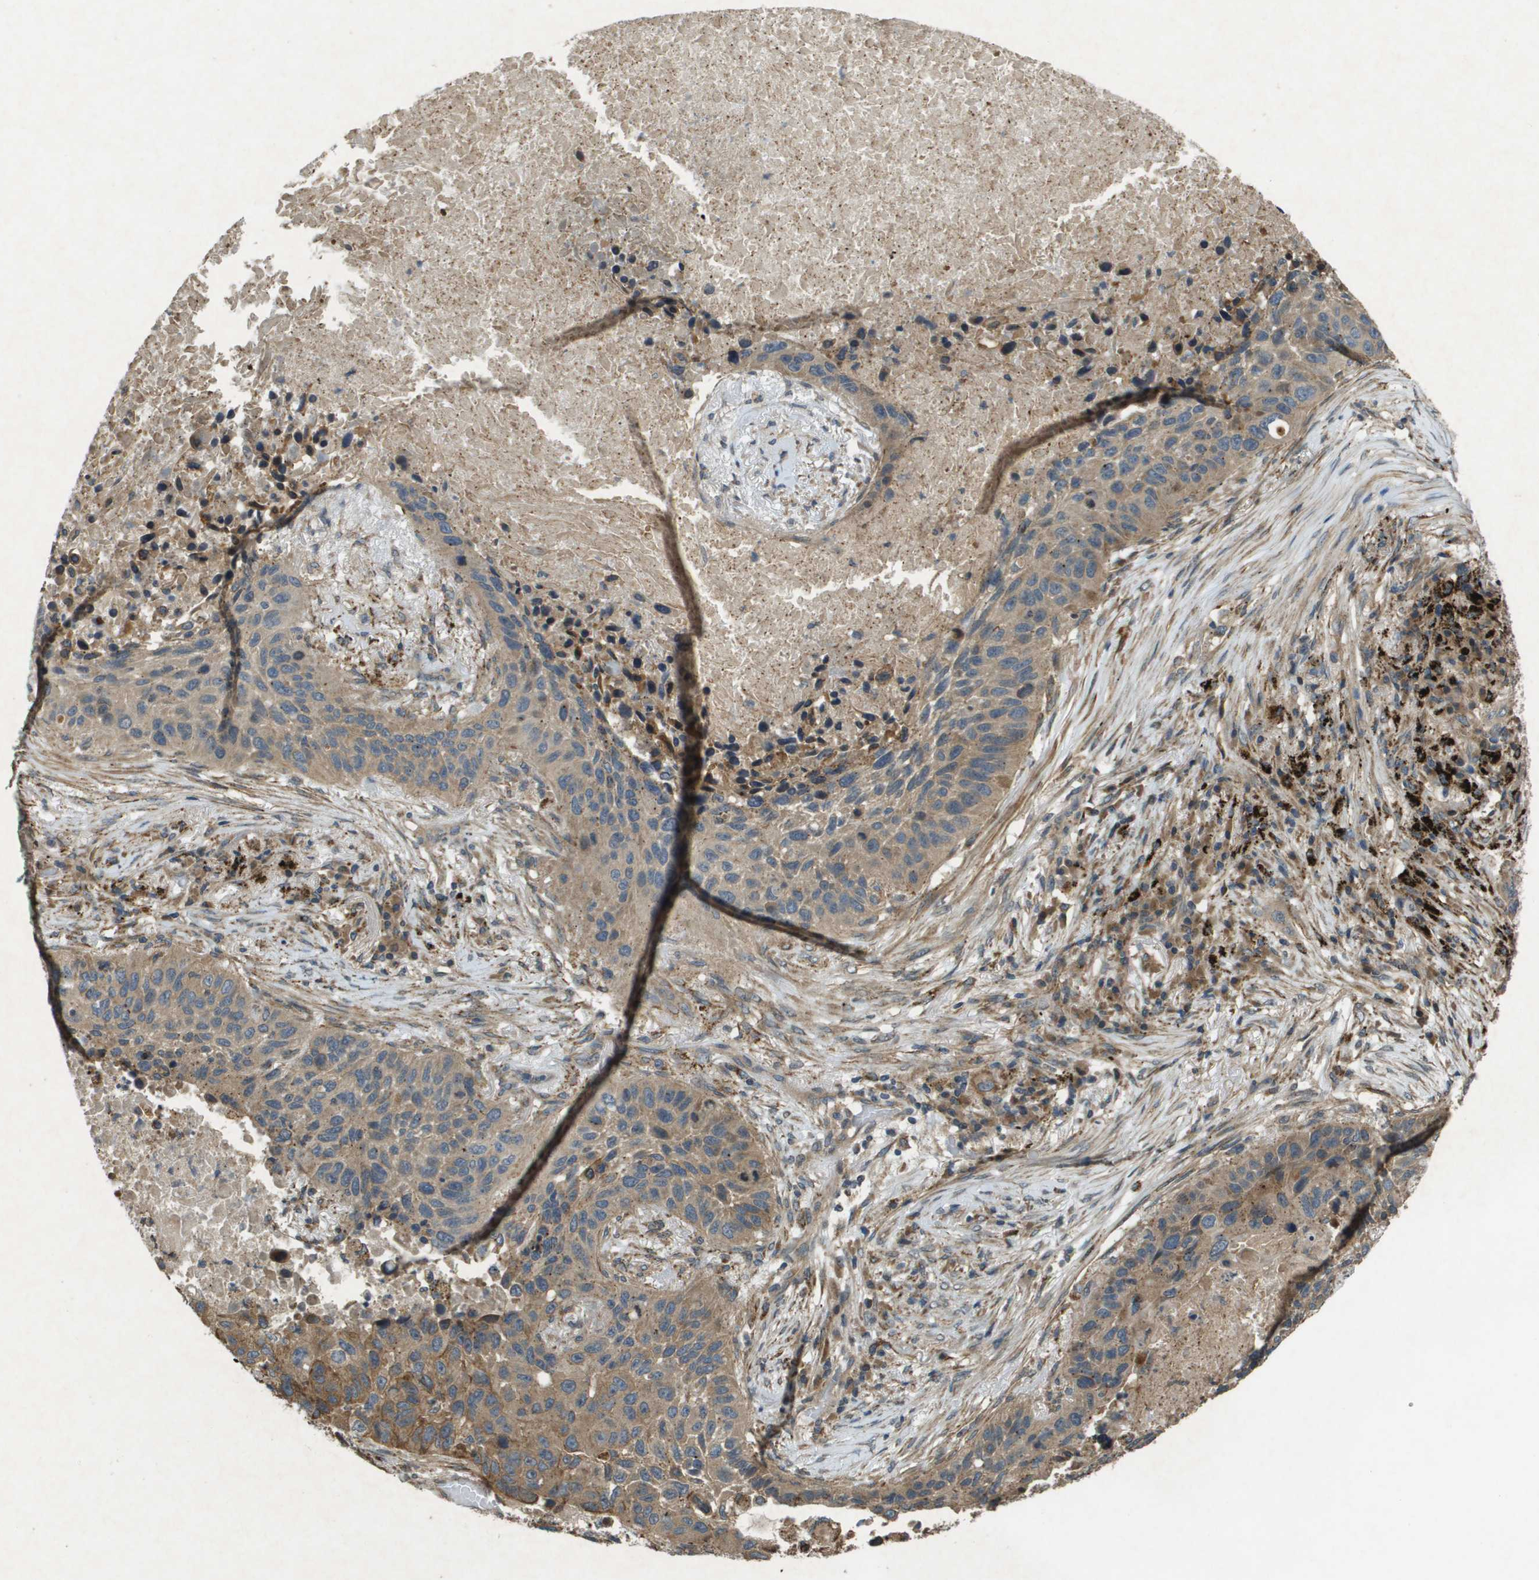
{"staining": {"intensity": "weak", "quantity": ">75%", "location": "cytoplasmic/membranous"}, "tissue": "lung cancer", "cell_type": "Tumor cells", "image_type": "cancer", "snomed": [{"axis": "morphology", "description": "Squamous cell carcinoma, NOS"}, {"axis": "topography", "description": "Lung"}], "caption": "An IHC histopathology image of neoplastic tissue is shown. Protein staining in brown labels weak cytoplasmic/membranous positivity in lung squamous cell carcinoma within tumor cells.", "gene": "CDKN2C", "patient": {"sex": "male", "age": 57}}